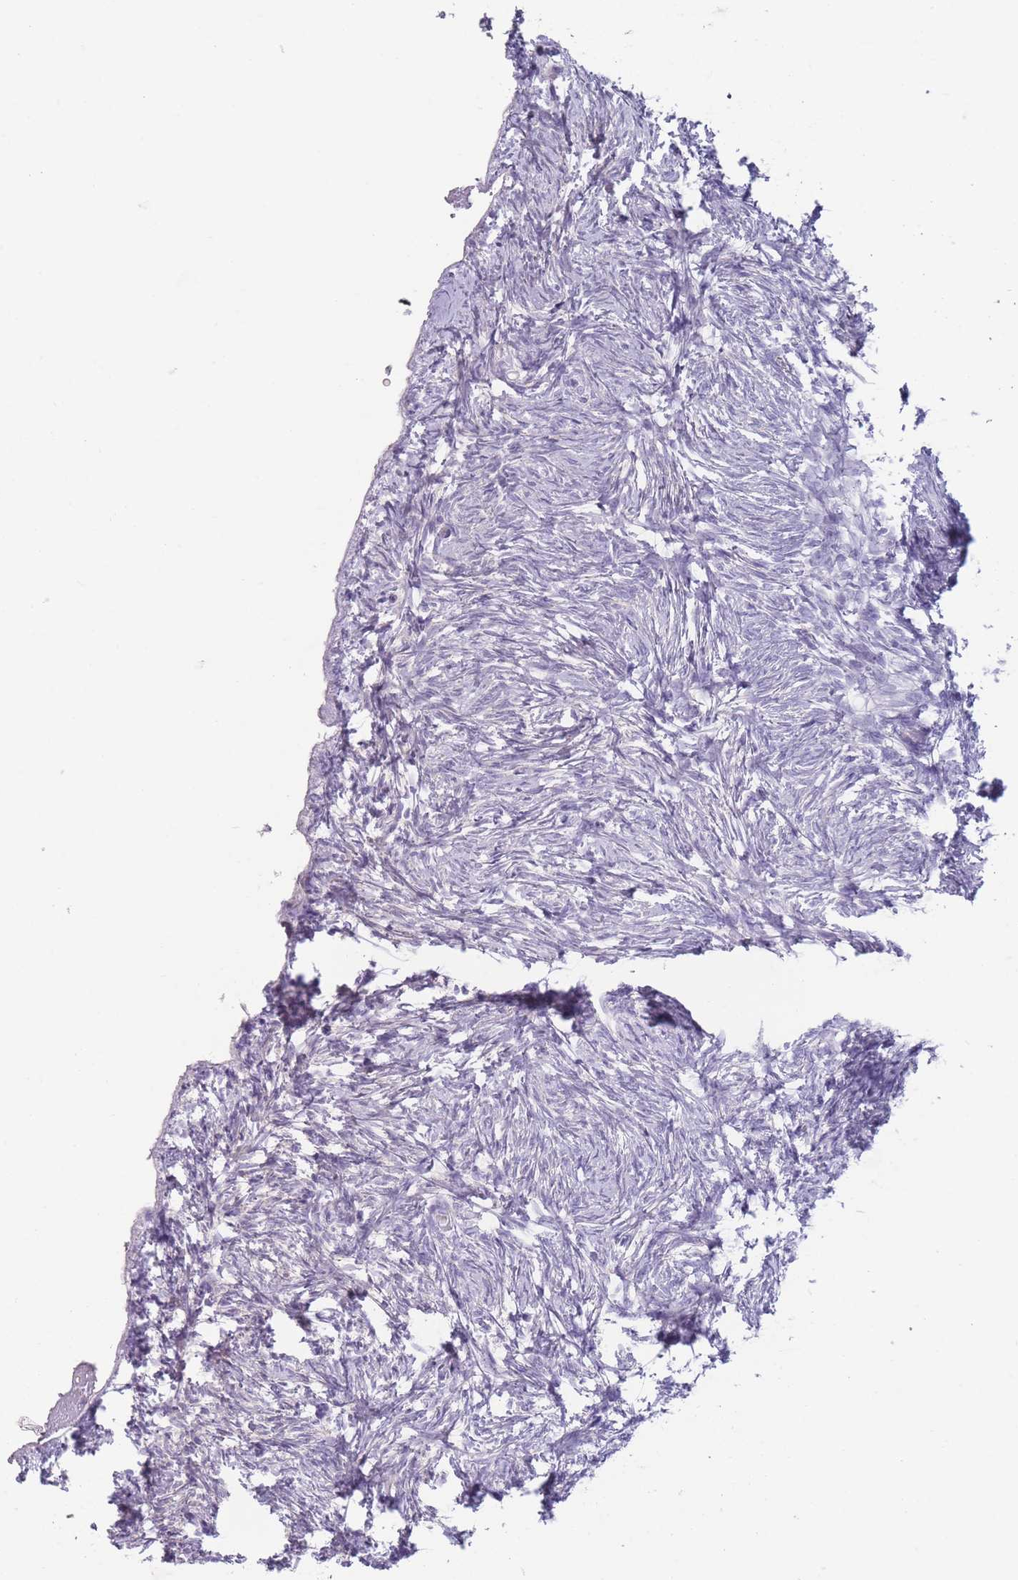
{"staining": {"intensity": "negative", "quantity": "none", "location": "none"}, "tissue": "ovary", "cell_type": "Ovarian stroma cells", "image_type": "normal", "snomed": [{"axis": "morphology", "description": "Normal tissue, NOS"}, {"axis": "topography", "description": "Ovary"}], "caption": "High magnification brightfield microscopy of benign ovary stained with DAB (brown) and counterstained with hematoxylin (blue): ovarian stroma cells show no significant positivity.", "gene": "PAIP2B", "patient": {"sex": "female", "age": 51}}